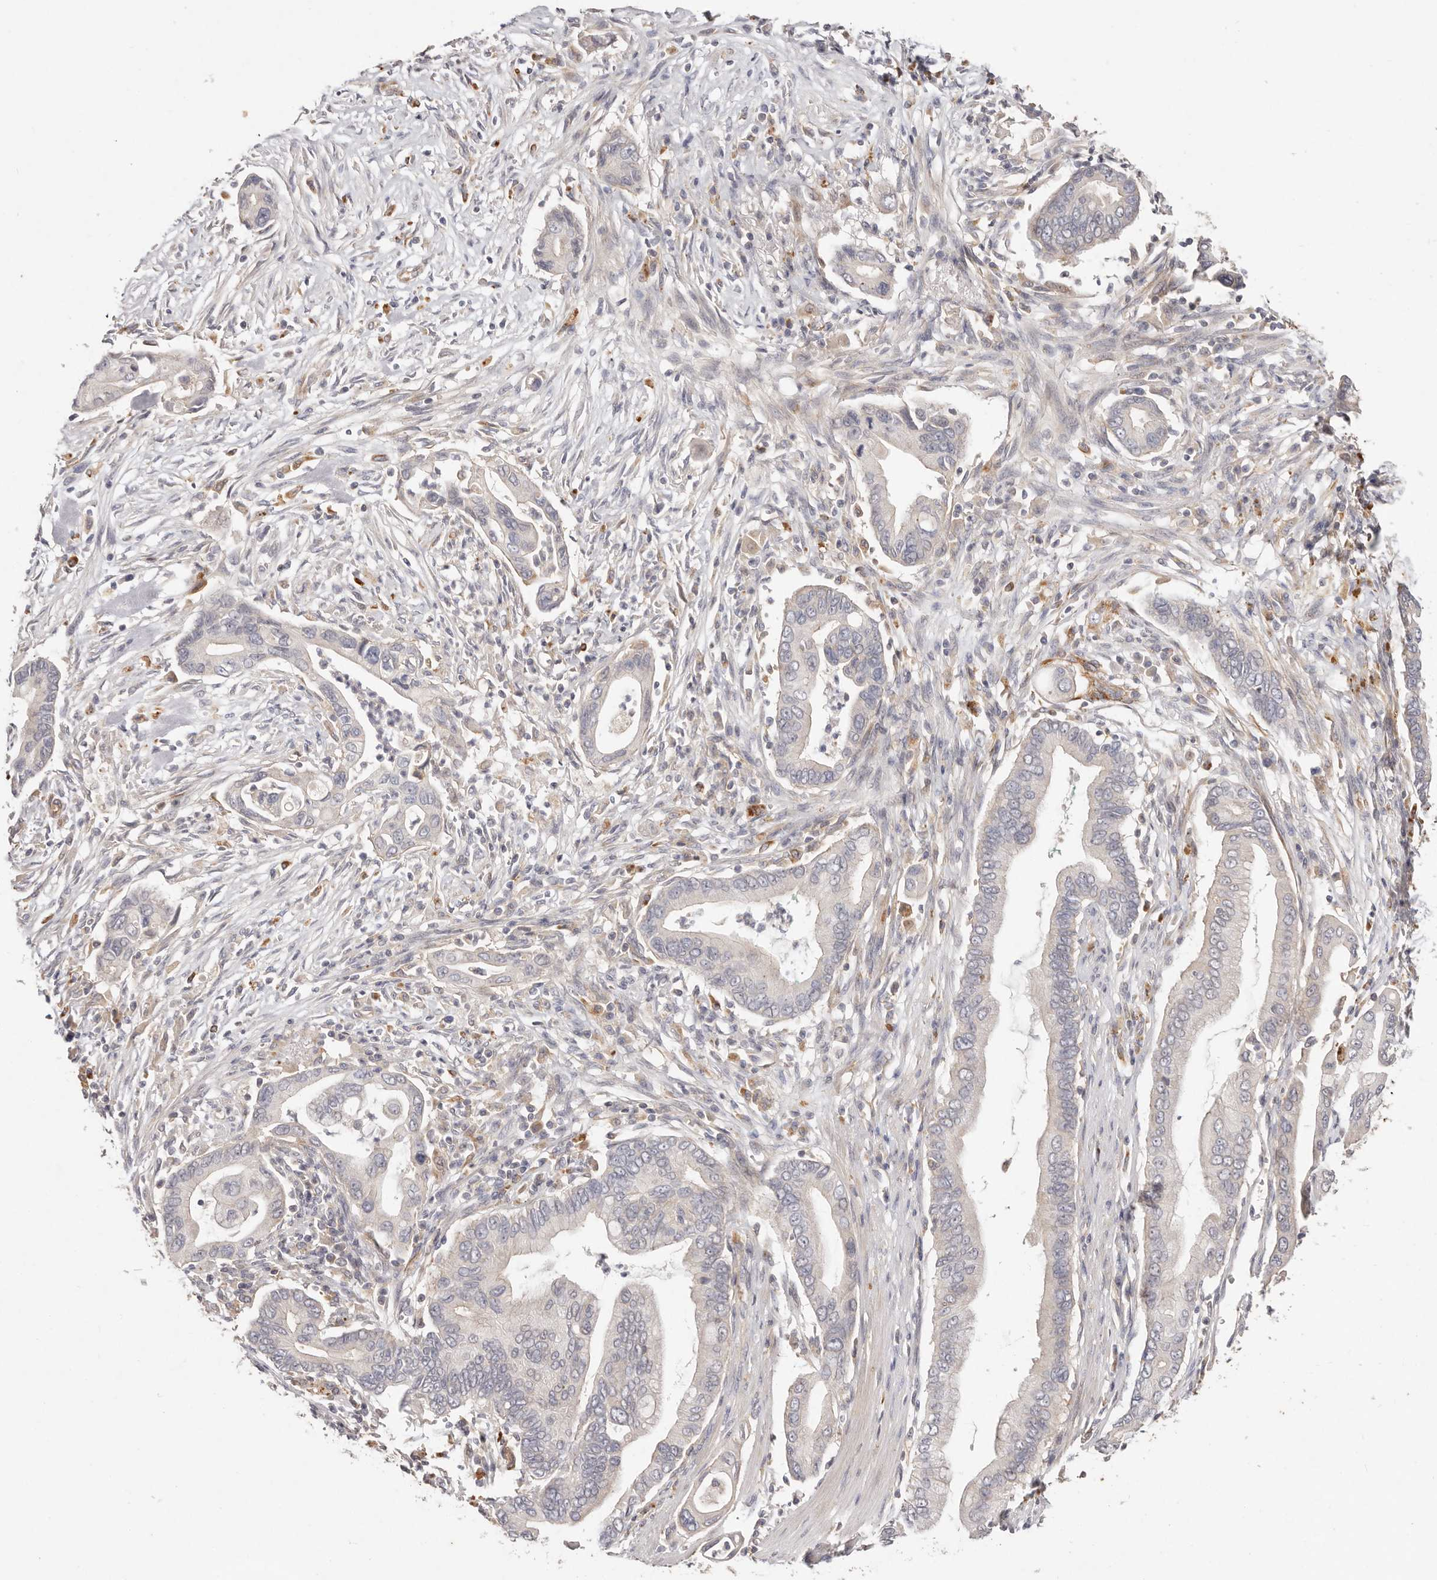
{"staining": {"intensity": "negative", "quantity": "none", "location": "none"}, "tissue": "pancreatic cancer", "cell_type": "Tumor cells", "image_type": "cancer", "snomed": [{"axis": "morphology", "description": "Adenocarcinoma, NOS"}, {"axis": "topography", "description": "Pancreas"}], "caption": "Immunohistochemistry photomicrograph of human pancreatic cancer stained for a protein (brown), which shows no staining in tumor cells.", "gene": "THBS3", "patient": {"sex": "male", "age": 78}}